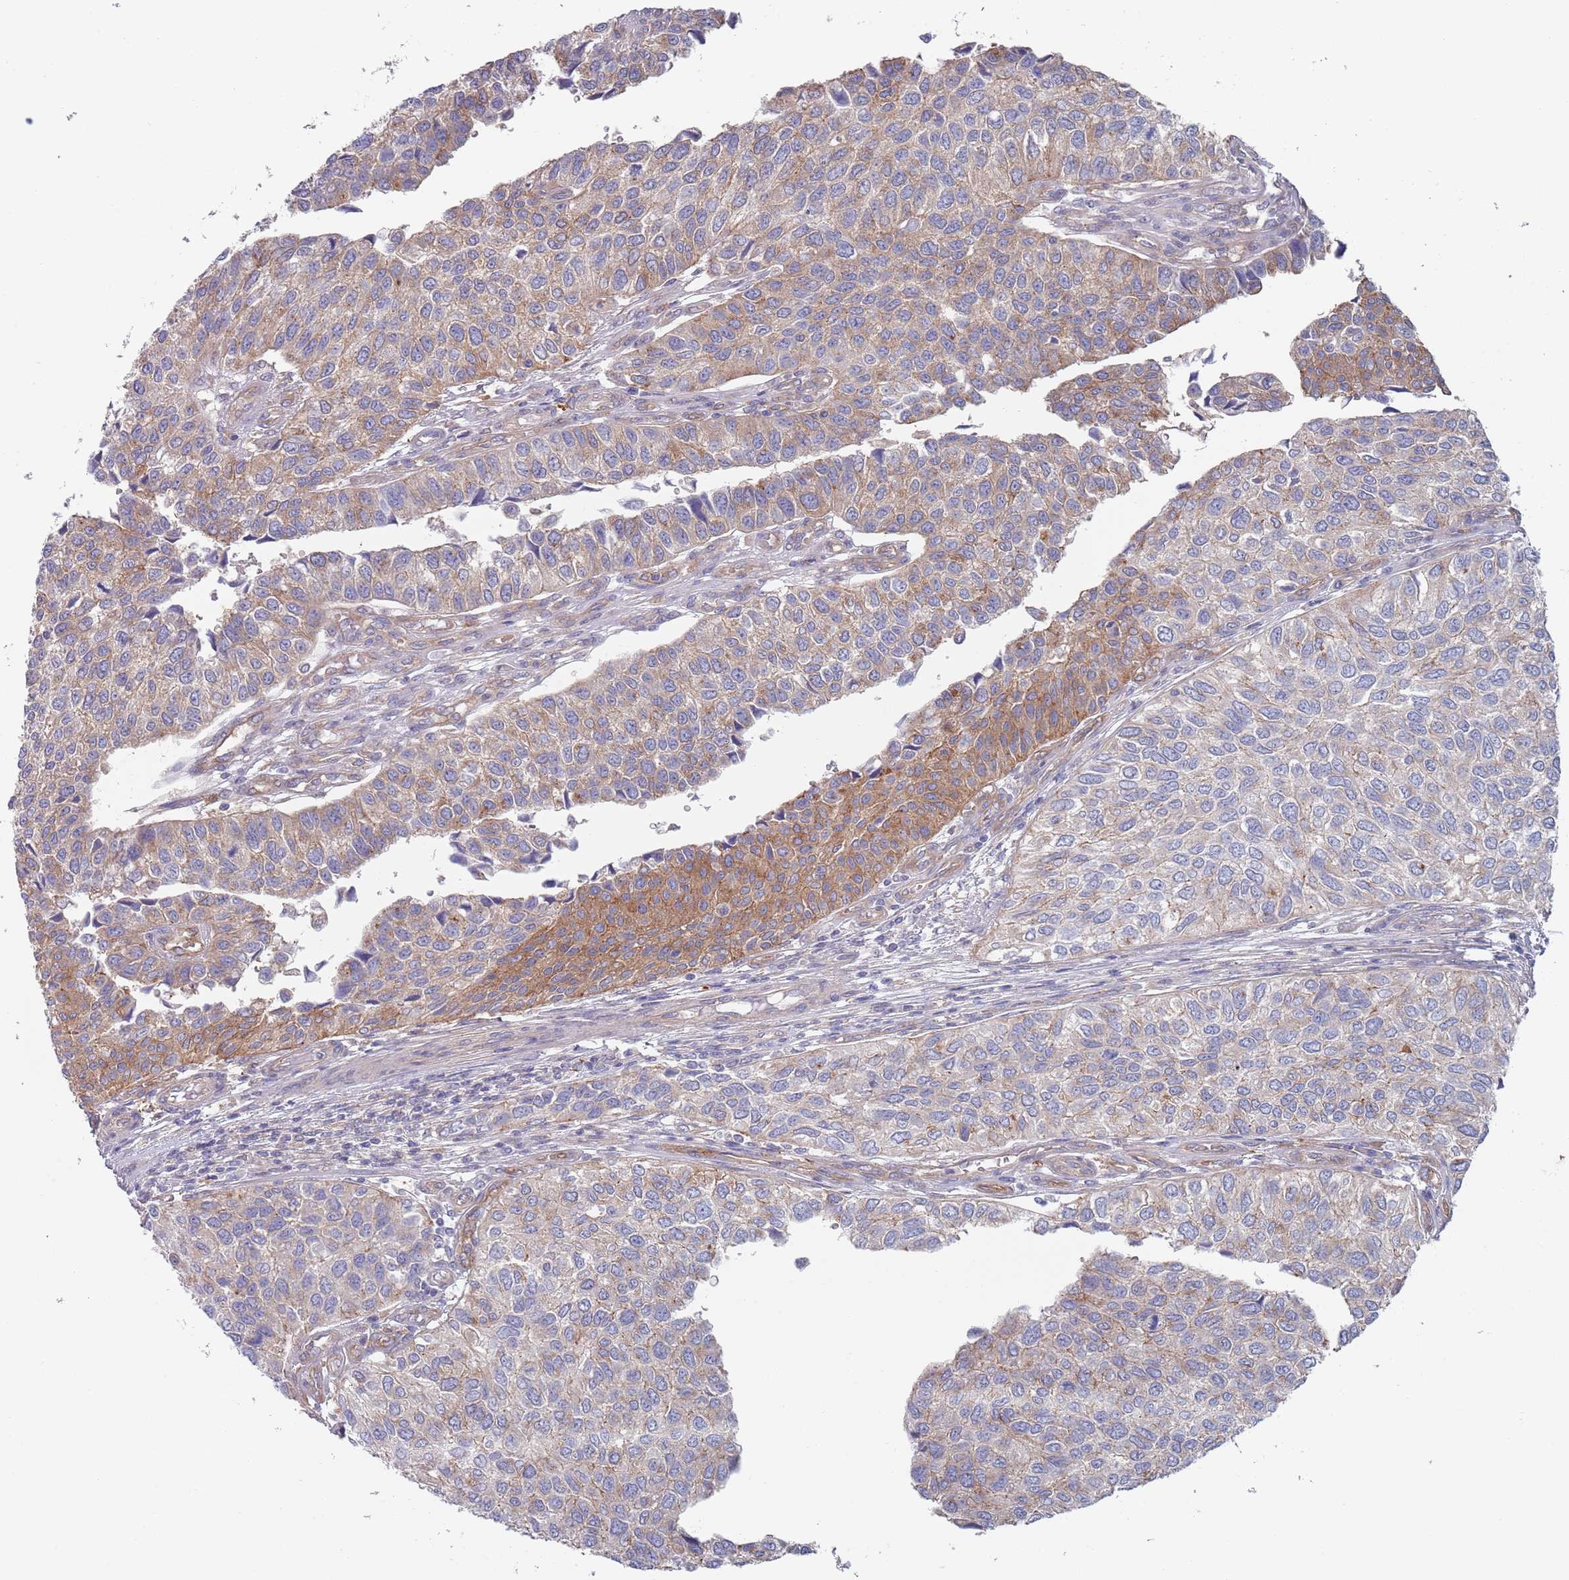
{"staining": {"intensity": "weak", "quantity": ">75%", "location": "cytoplasmic/membranous"}, "tissue": "urothelial cancer", "cell_type": "Tumor cells", "image_type": "cancer", "snomed": [{"axis": "morphology", "description": "Urothelial carcinoma, NOS"}, {"axis": "topography", "description": "Urinary bladder"}], "caption": "This image demonstrates IHC staining of human transitional cell carcinoma, with low weak cytoplasmic/membranous staining in approximately >75% of tumor cells.", "gene": "APPL2", "patient": {"sex": "male", "age": 55}}